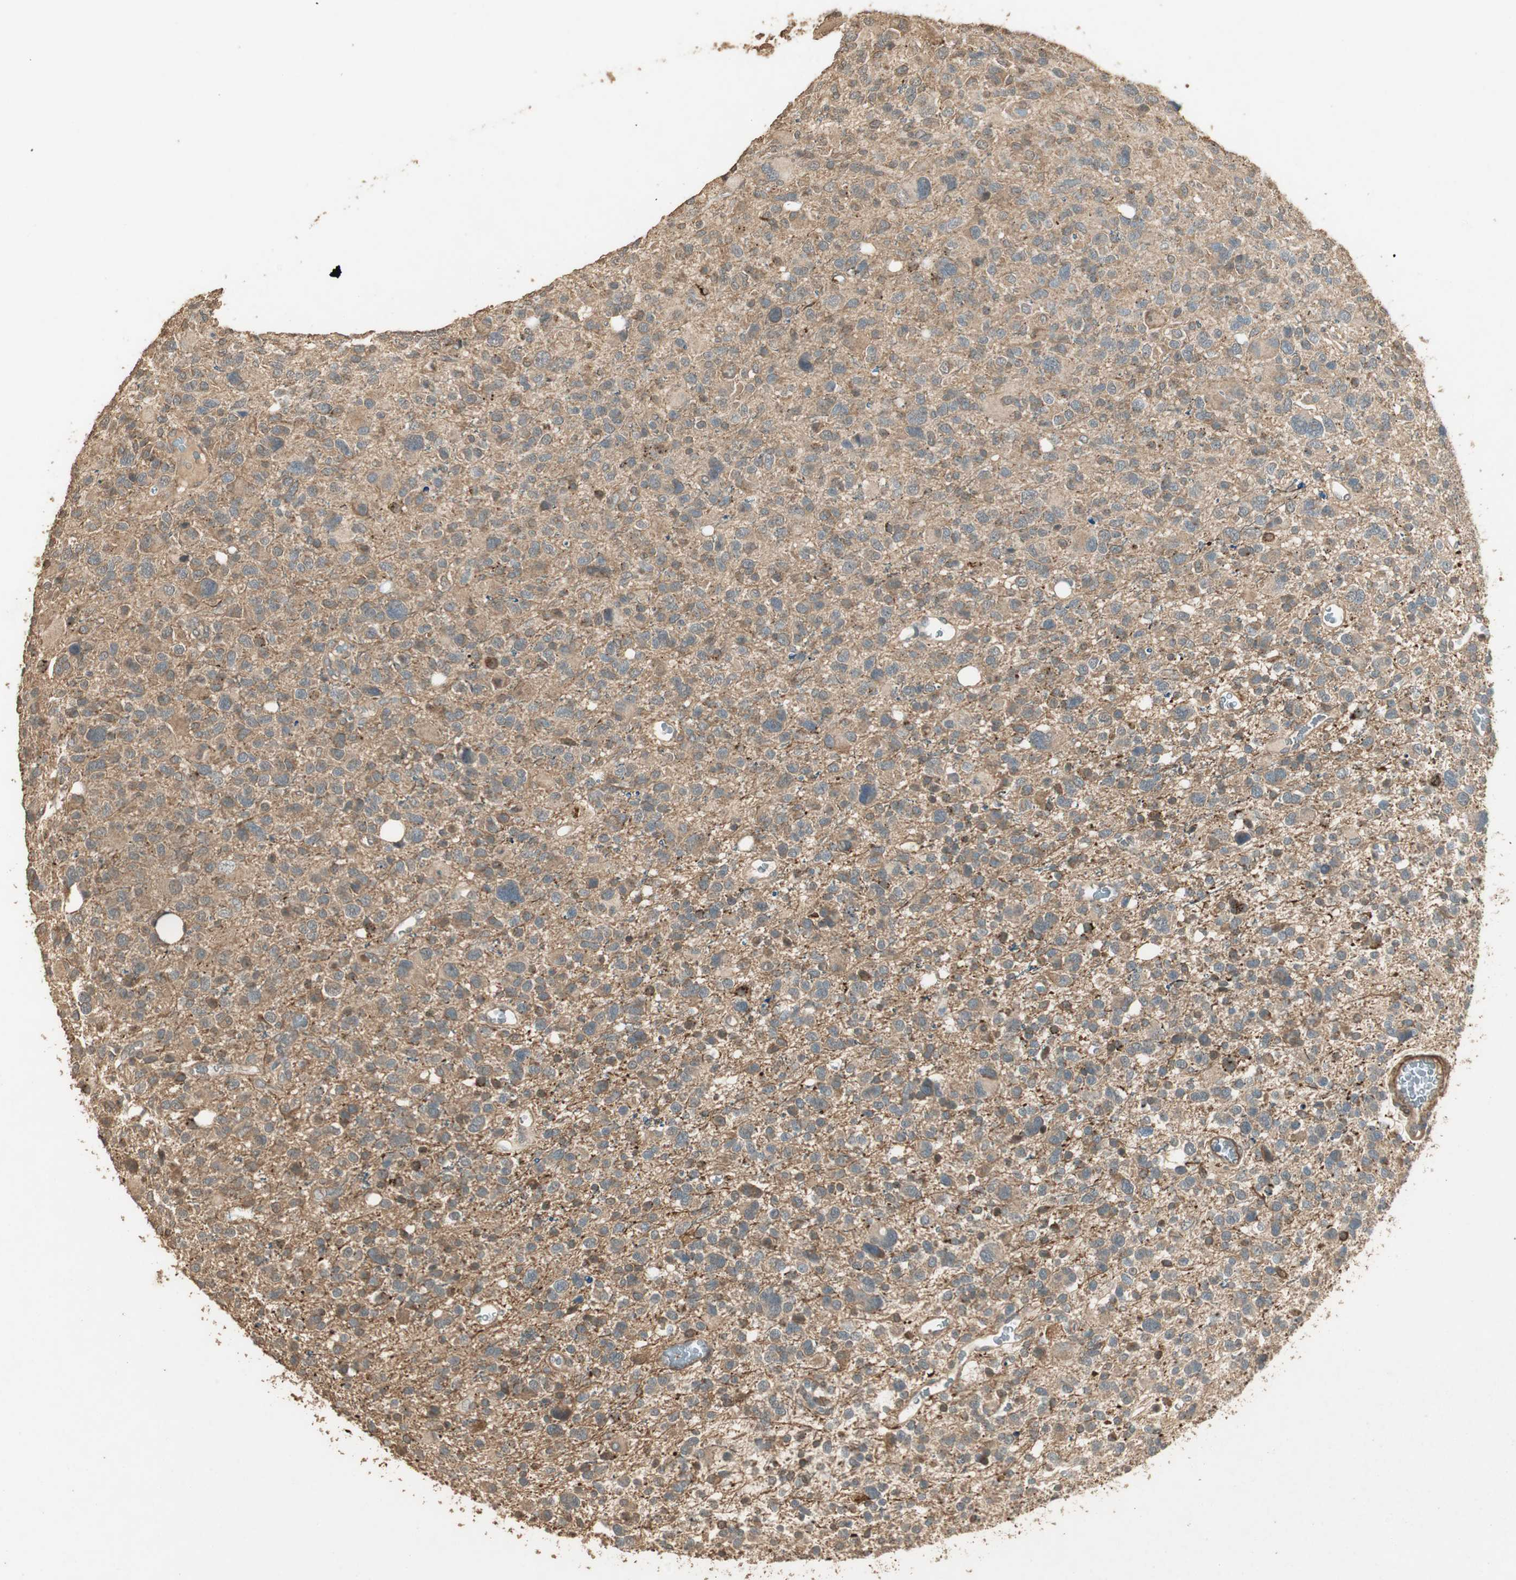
{"staining": {"intensity": "moderate", "quantity": "25%-75%", "location": "cytoplasmic/membranous"}, "tissue": "glioma", "cell_type": "Tumor cells", "image_type": "cancer", "snomed": [{"axis": "morphology", "description": "Glioma, malignant, High grade"}, {"axis": "topography", "description": "Brain"}], "caption": "Immunohistochemical staining of malignant high-grade glioma displays moderate cytoplasmic/membranous protein expression in approximately 25%-75% of tumor cells.", "gene": "USP2", "patient": {"sex": "male", "age": 48}}